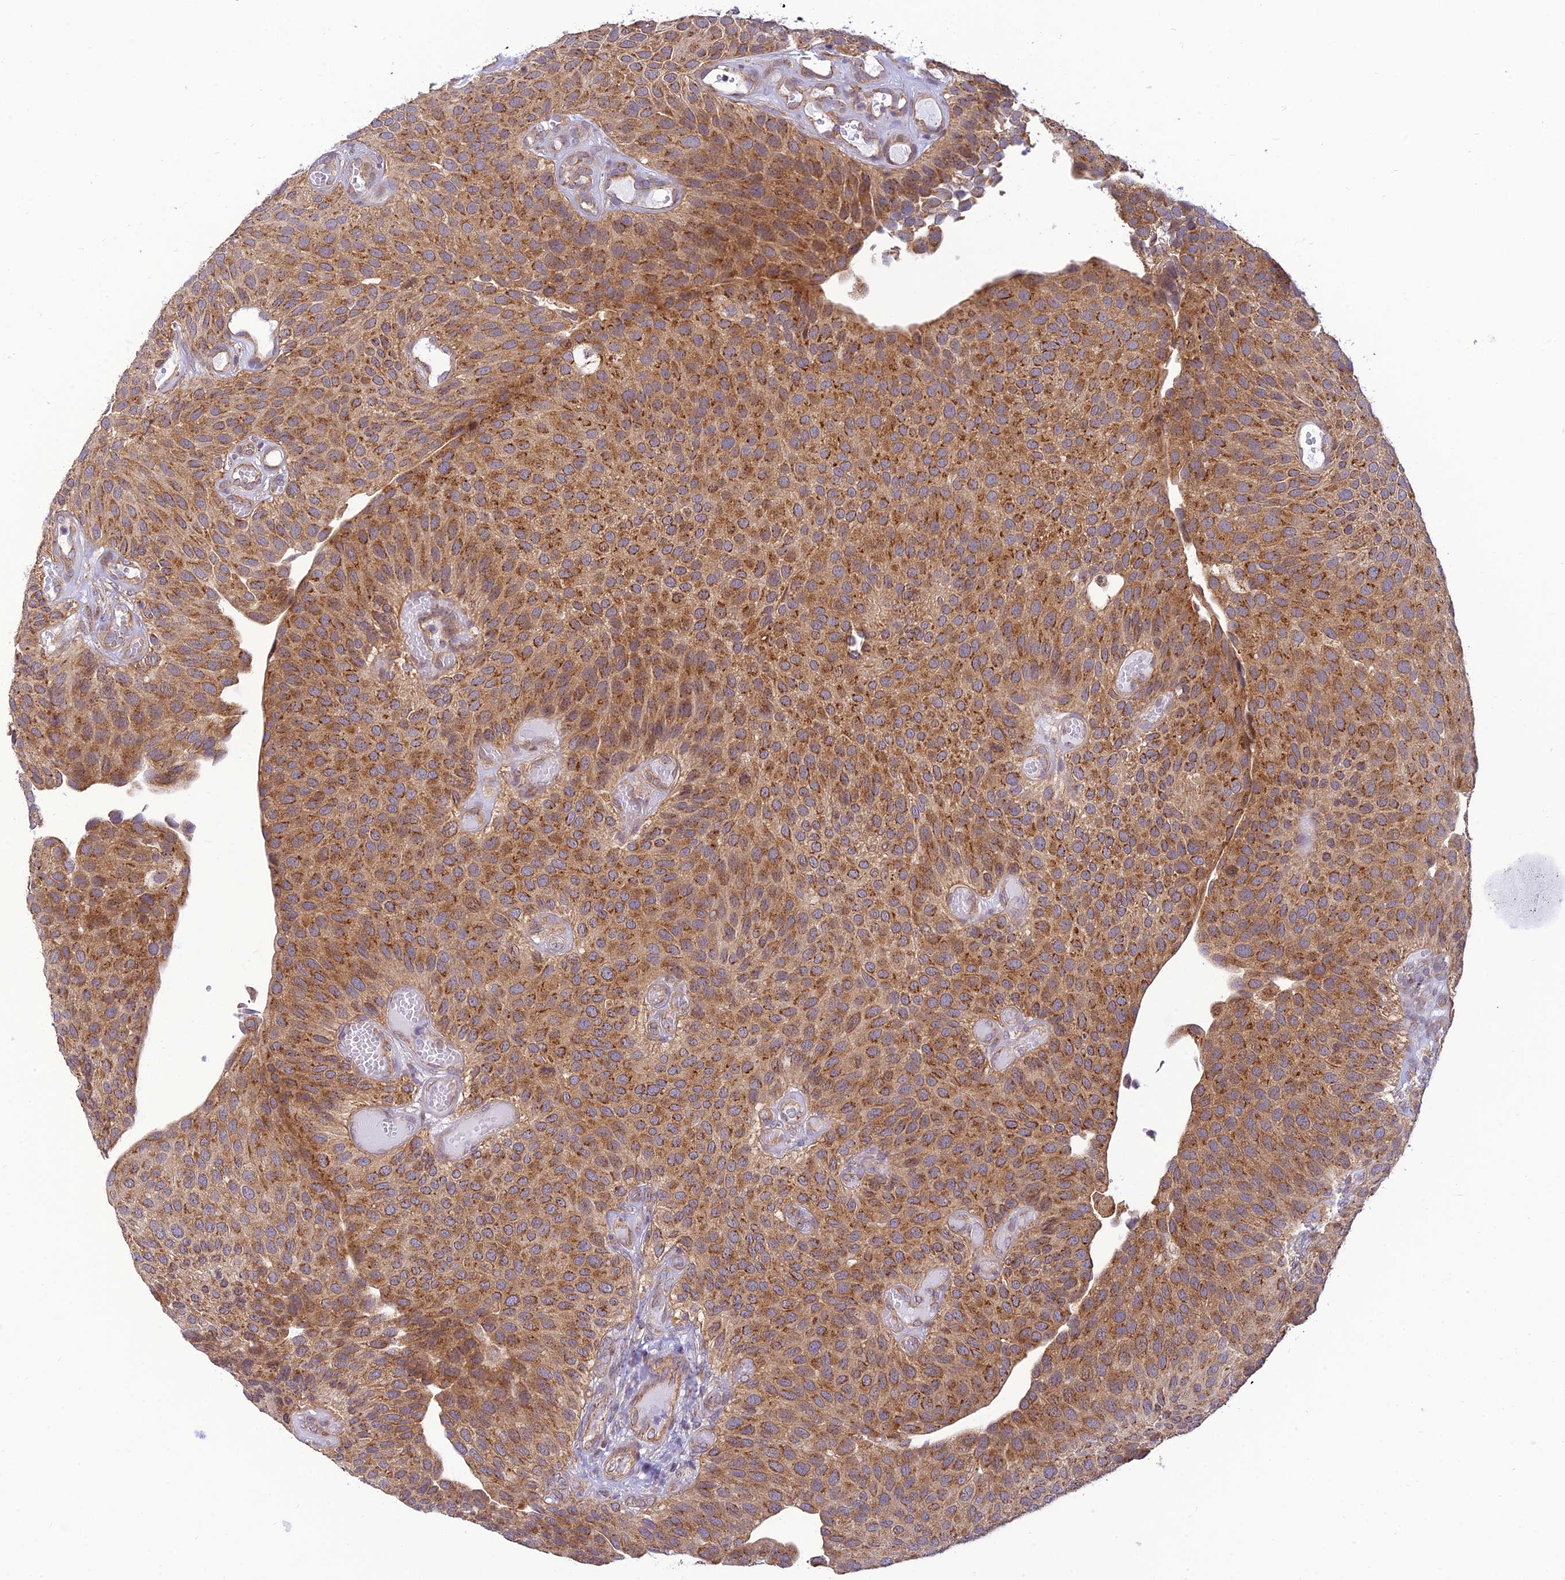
{"staining": {"intensity": "moderate", "quantity": ">75%", "location": "cytoplasmic/membranous"}, "tissue": "urothelial cancer", "cell_type": "Tumor cells", "image_type": "cancer", "snomed": [{"axis": "morphology", "description": "Urothelial carcinoma, Low grade"}, {"axis": "topography", "description": "Urinary bladder"}], "caption": "The immunohistochemical stain shows moderate cytoplasmic/membranous staining in tumor cells of urothelial cancer tissue. The staining is performed using DAB brown chromogen to label protein expression. The nuclei are counter-stained blue using hematoxylin.", "gene": "HOOK2", "patient": {"sex": "male", "age": 89}}